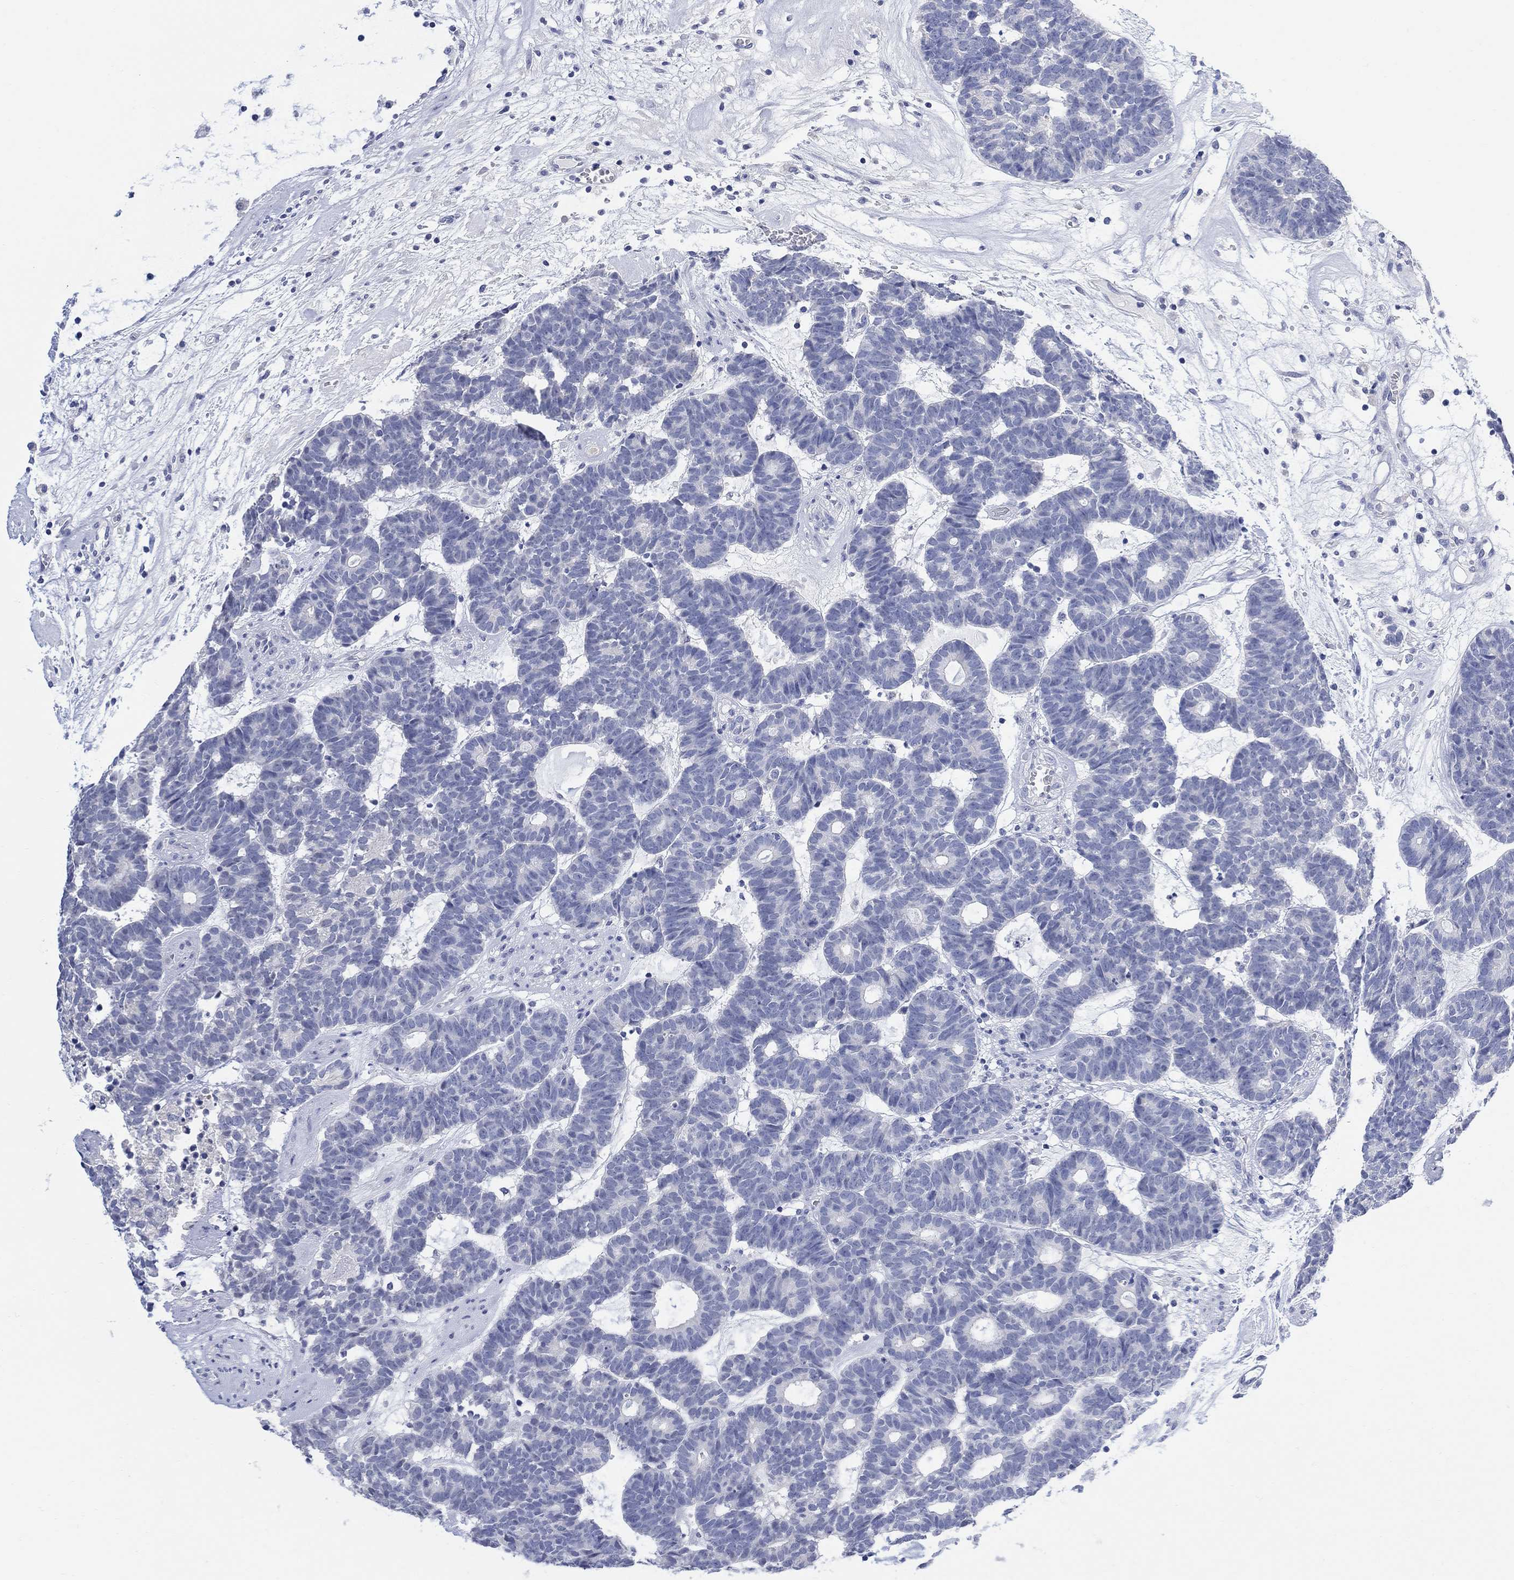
{"staining": {"intensity": "negative", "quantity": "none", "location": "none"}, "tissue": "head and neck cancer", "cell_type": "Tumor cells", "image_type": "cancer", "snomed": [{"axis": "morphology", "description": "Adenocarcinoma, NOS"}, {"axis": "topography", "description": "Head-Neck"}], "caption": "Immunohistochemical staining of adenocarcinoma (head and neck) exhibits no significant staining in tumor cells.", "gene": "FBP2", "patient": {"sex": "female", "age": 81}}